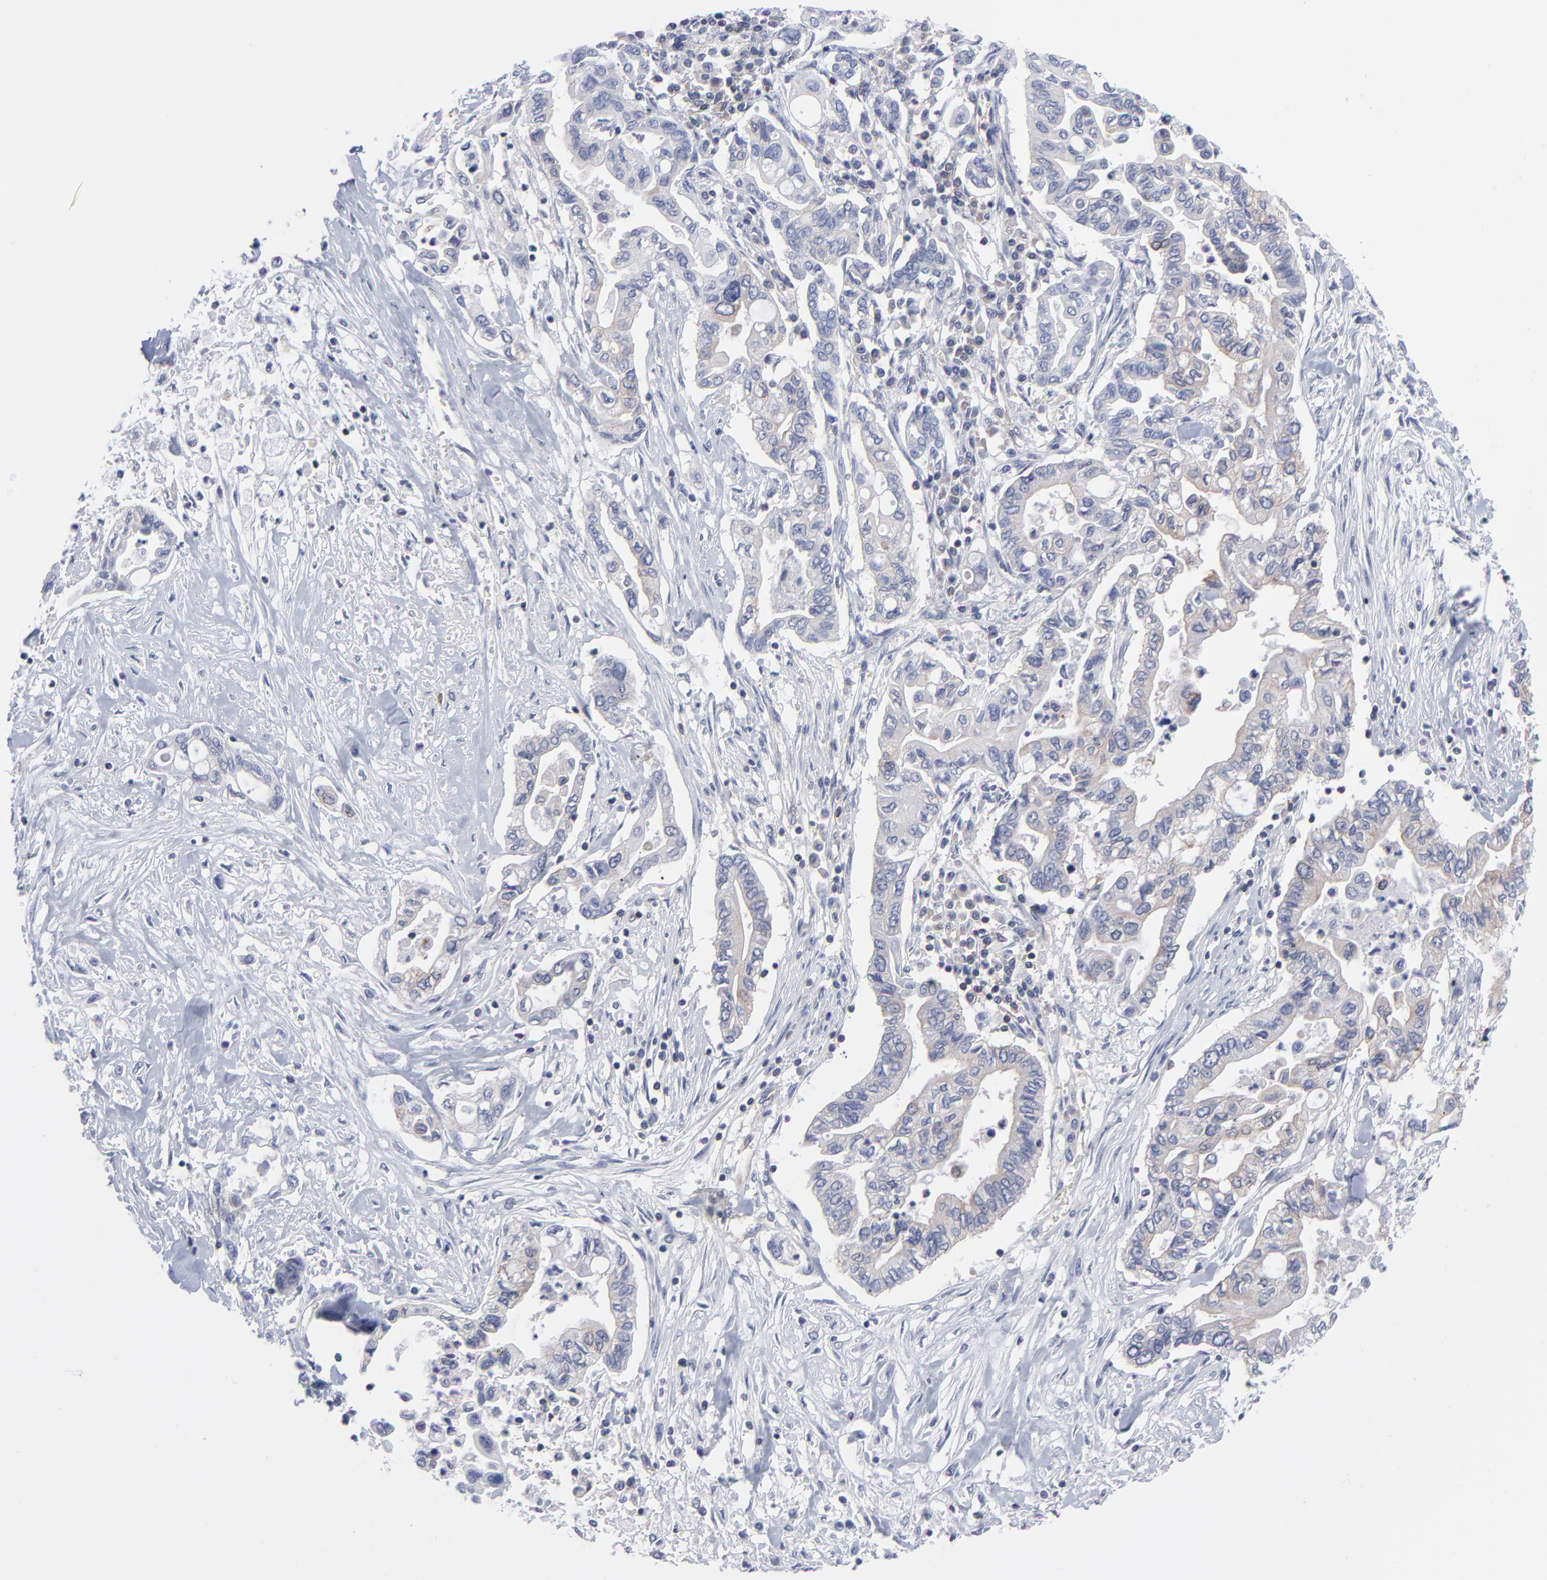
{"staining": {"intensity": "negative", "quantity": "none", "location": "none"}, "tissue": "pancreatic cancer", "cell_type": "Tumor cells", "image_type": "cancer", "snomed": [{"axis": "morphology", "description": "Adenocarcinoma, NOS"}, {"axis": "topography", "description": "Pancreas"}], "caption": "This is an IHC image of pancreatic cancer. There is no expression in tumor cells.", "gene": "NFKBIA", "patient": {"sex": "female", "age": 57}}